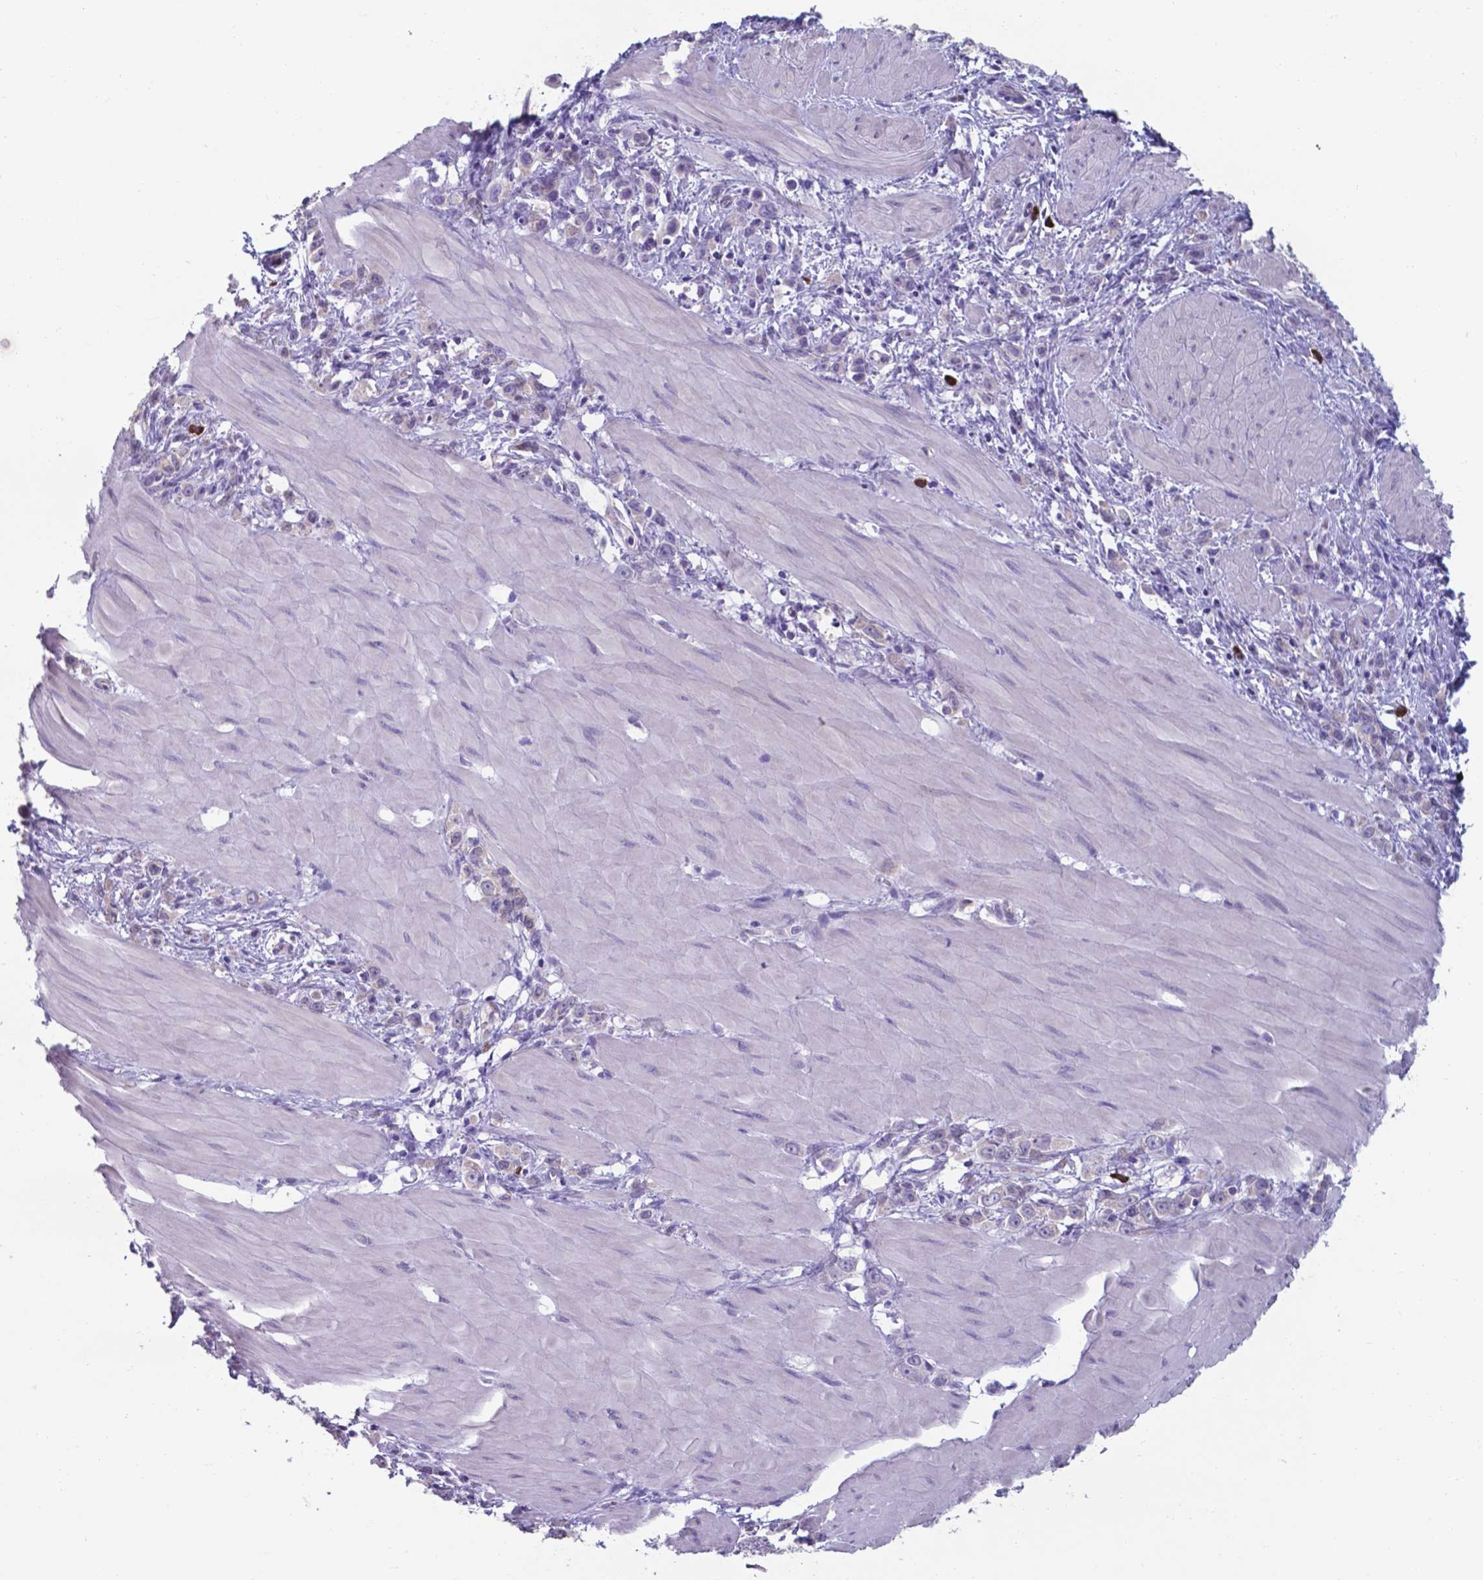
{"staining": {"intensity": "negative", "quantity": "none", "location": "none"}, "tissue": "stomach cancer", "cell_type": "Tumor cells", "image_type": "cancer", "snomed": [{"axis": "morphology", "description": "Adenocarcinoma, NOS"}, {"axis": "topography", "description": "Stomach"}], "caption": "High power microscopy photomicrograph of an immunohistochemistry image of adenocarcinoma (stomach), revealing no significant positivity in tumor cells. (DAB (3,3'-diaminobenzidine) immunohistochemistry (IHC) visualized using brightfield microscopy, high magnification).", "gene": "UBE2J1", "patient": {"sex": "male", "age": 47}}